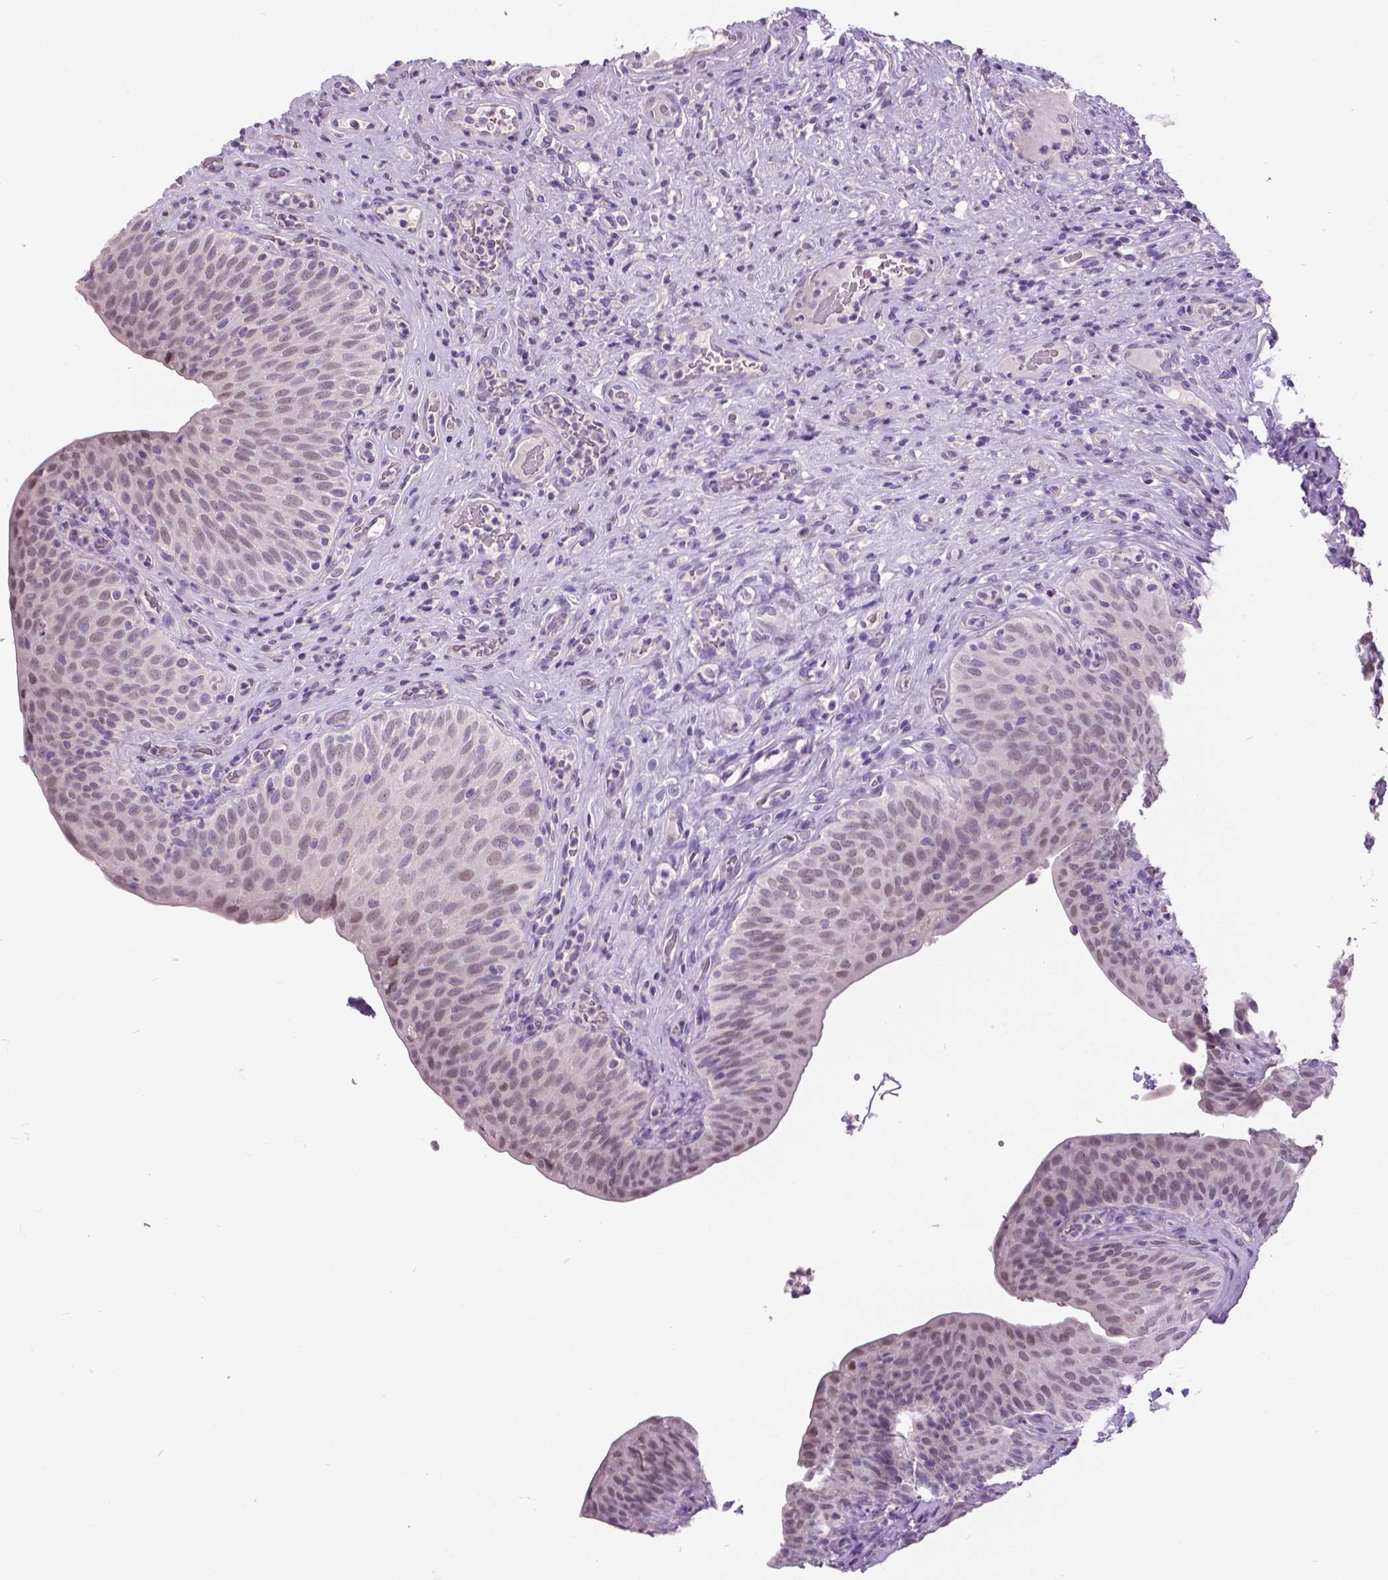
{"staining": {"intensity": "weak", "quantity": "<25%", "location": "nuclear"}, "tissue": "urinary bladder", "cell_type": "Urothelial cells", "image_type": "normal", "snomed": [{"axis": "morphology", "description": "Normal tissue, NOS"}, {"axis": "topography", "description": "Urinary bladder"}, {"axis": "topography", "description": "Peripheral nerve tissue"}], "caption": "A histopathology image of urinary bladder stained for a protein displays no brown staining in urothelial cells.", "gene": "FOXA1", "patient": {"sex": "male", "age": 66}}